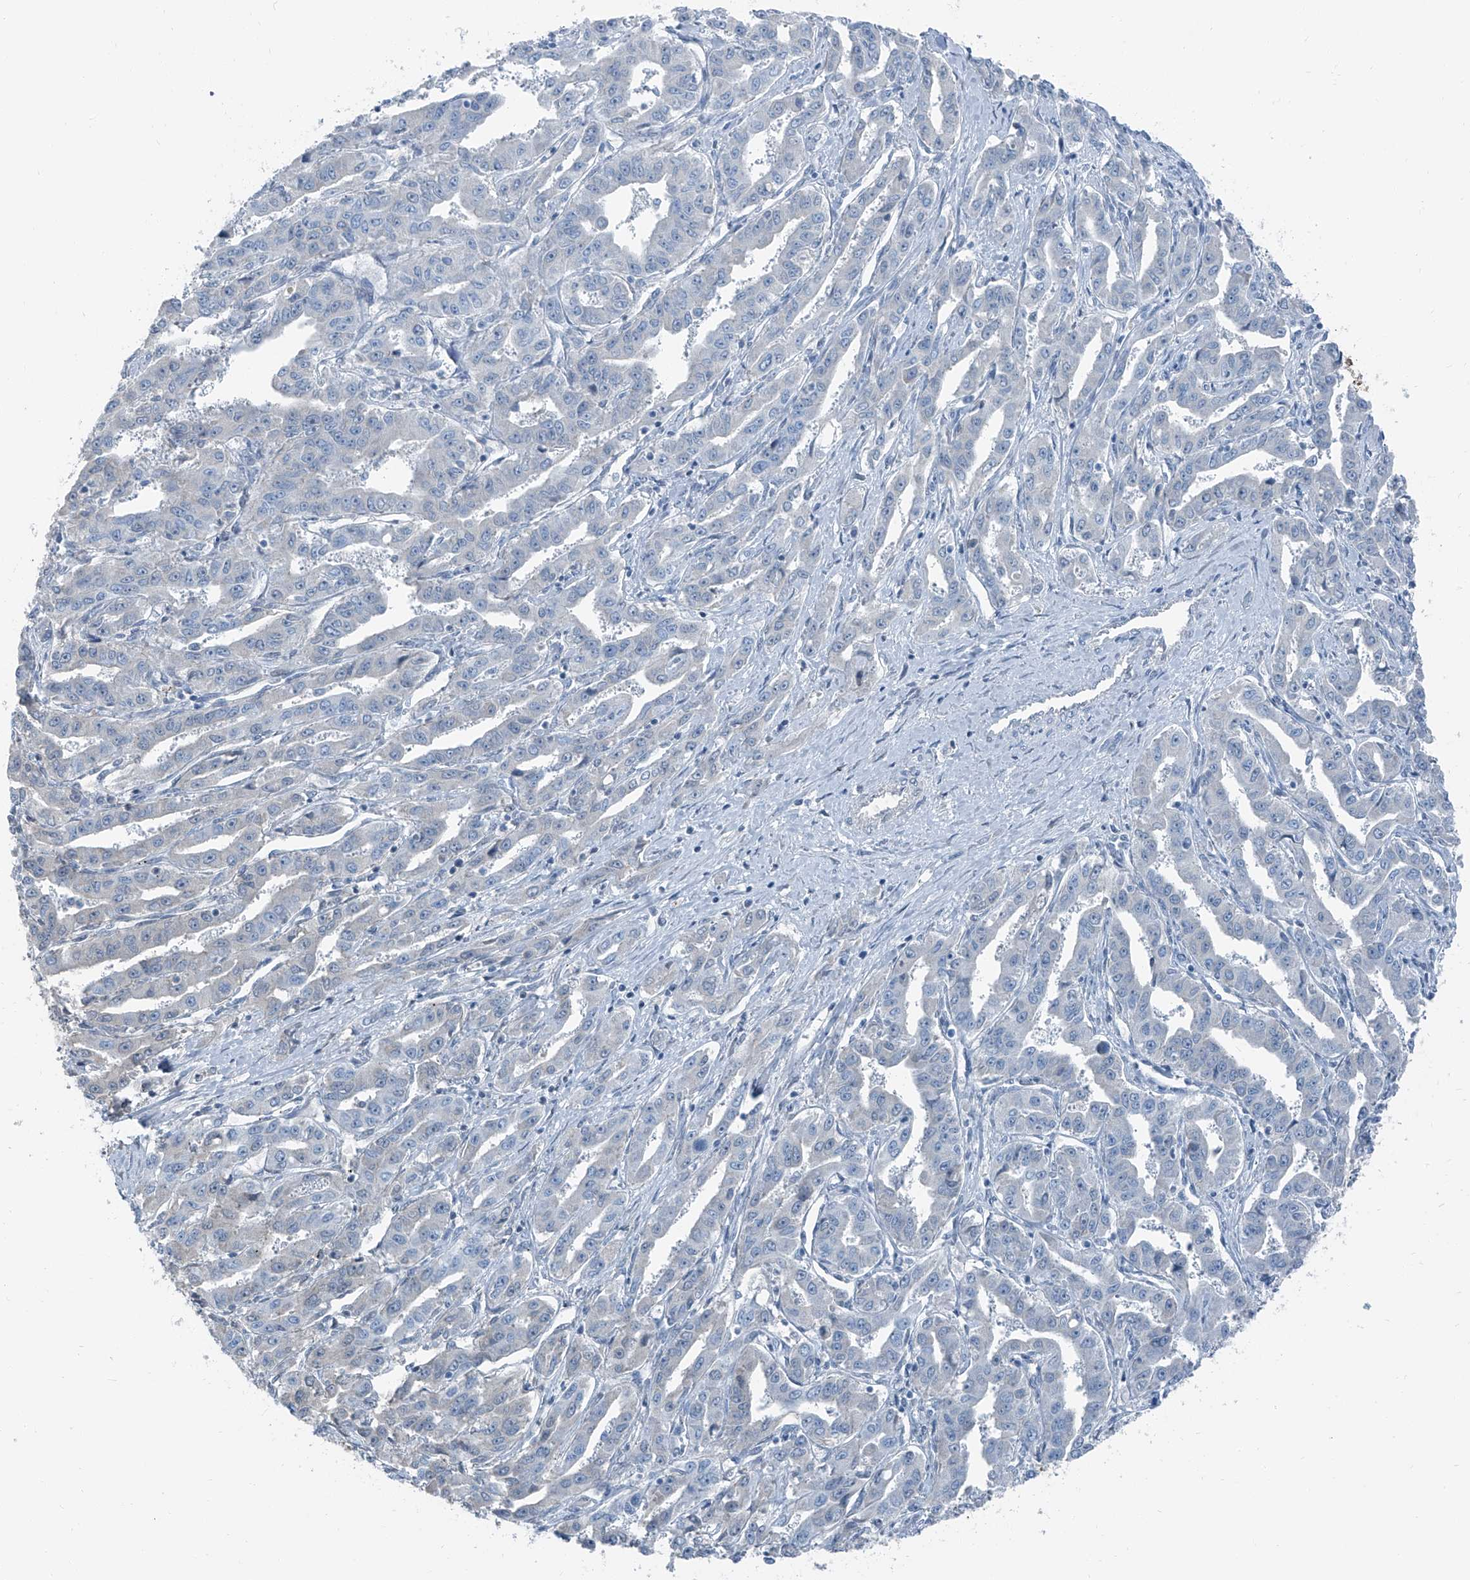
{"staining": {"intensity": "negative", "quantity": "none", "location": "none"}, "tissue": "liver cancer", "cell_type": "Tumor cells", "image_type": "cancer", "snomed": [{"axis": "morphology", "description": "Cholangiocarcinoma"}, {"axis": "topography", "description": "Liver"}], "caption": "Liver cancer was stained to show a protein in brown. There is no significant expression in tumor cells.", "gene": "RGN", "patient": {"sex": "male", "age": 59}}